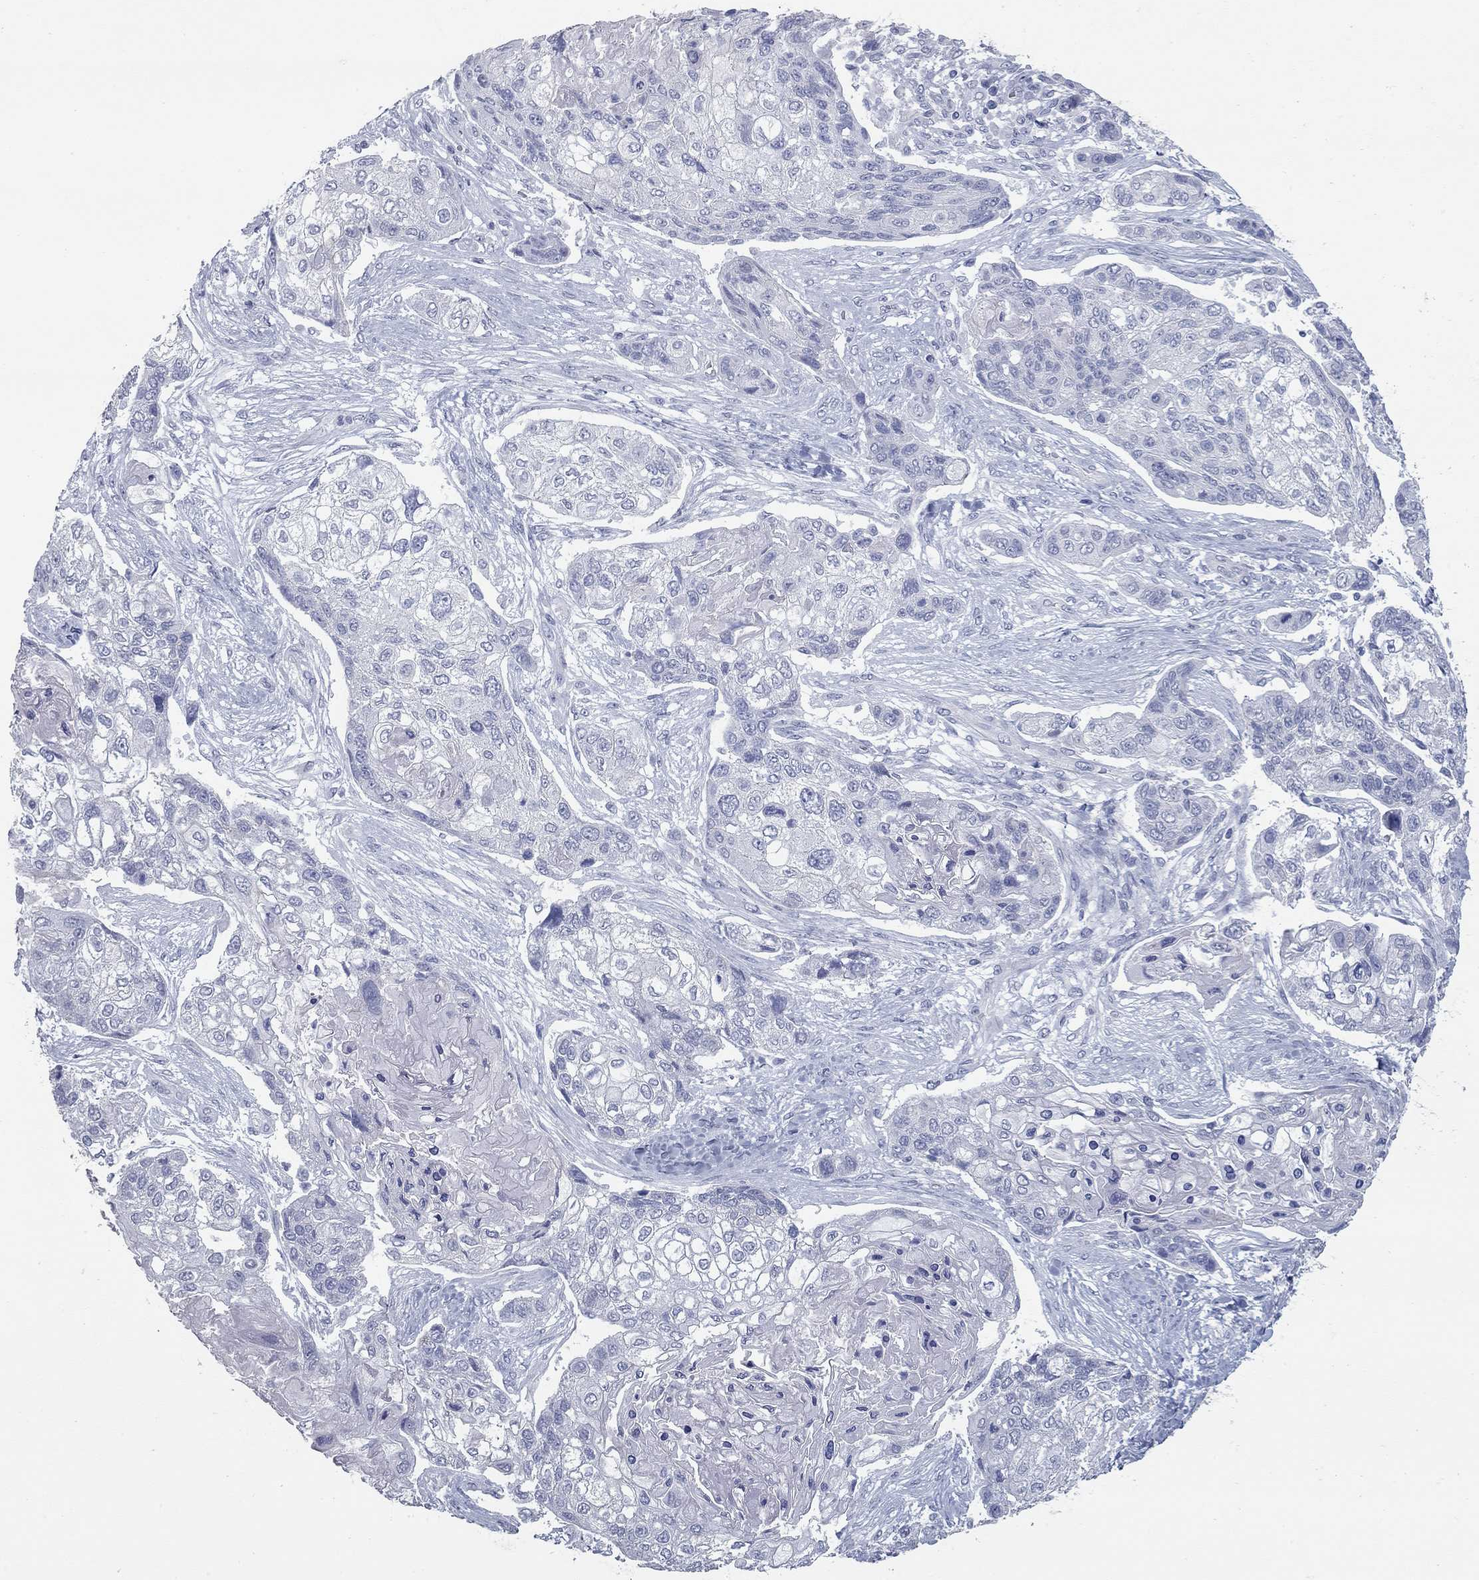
{"staining": {"intensity": "negative", "quantity": "none", "location": "none"}, "tissue": "lung cancer", "cell_type": "Tumor cells", "image_type": "cancer", "snomed": [{"axis": "morphology", "description": "Squamous cell carcinoma, NOS"}, {"axis": "topography", "description": "Lung"}], "caption": "IHC histopathology image of human squamous cell carcinoma (lung) stained for a protein (brown), which displays no staining in tumor cells.", "gene": "TAC1", "patient": {"sex": "male", "age": 69}}